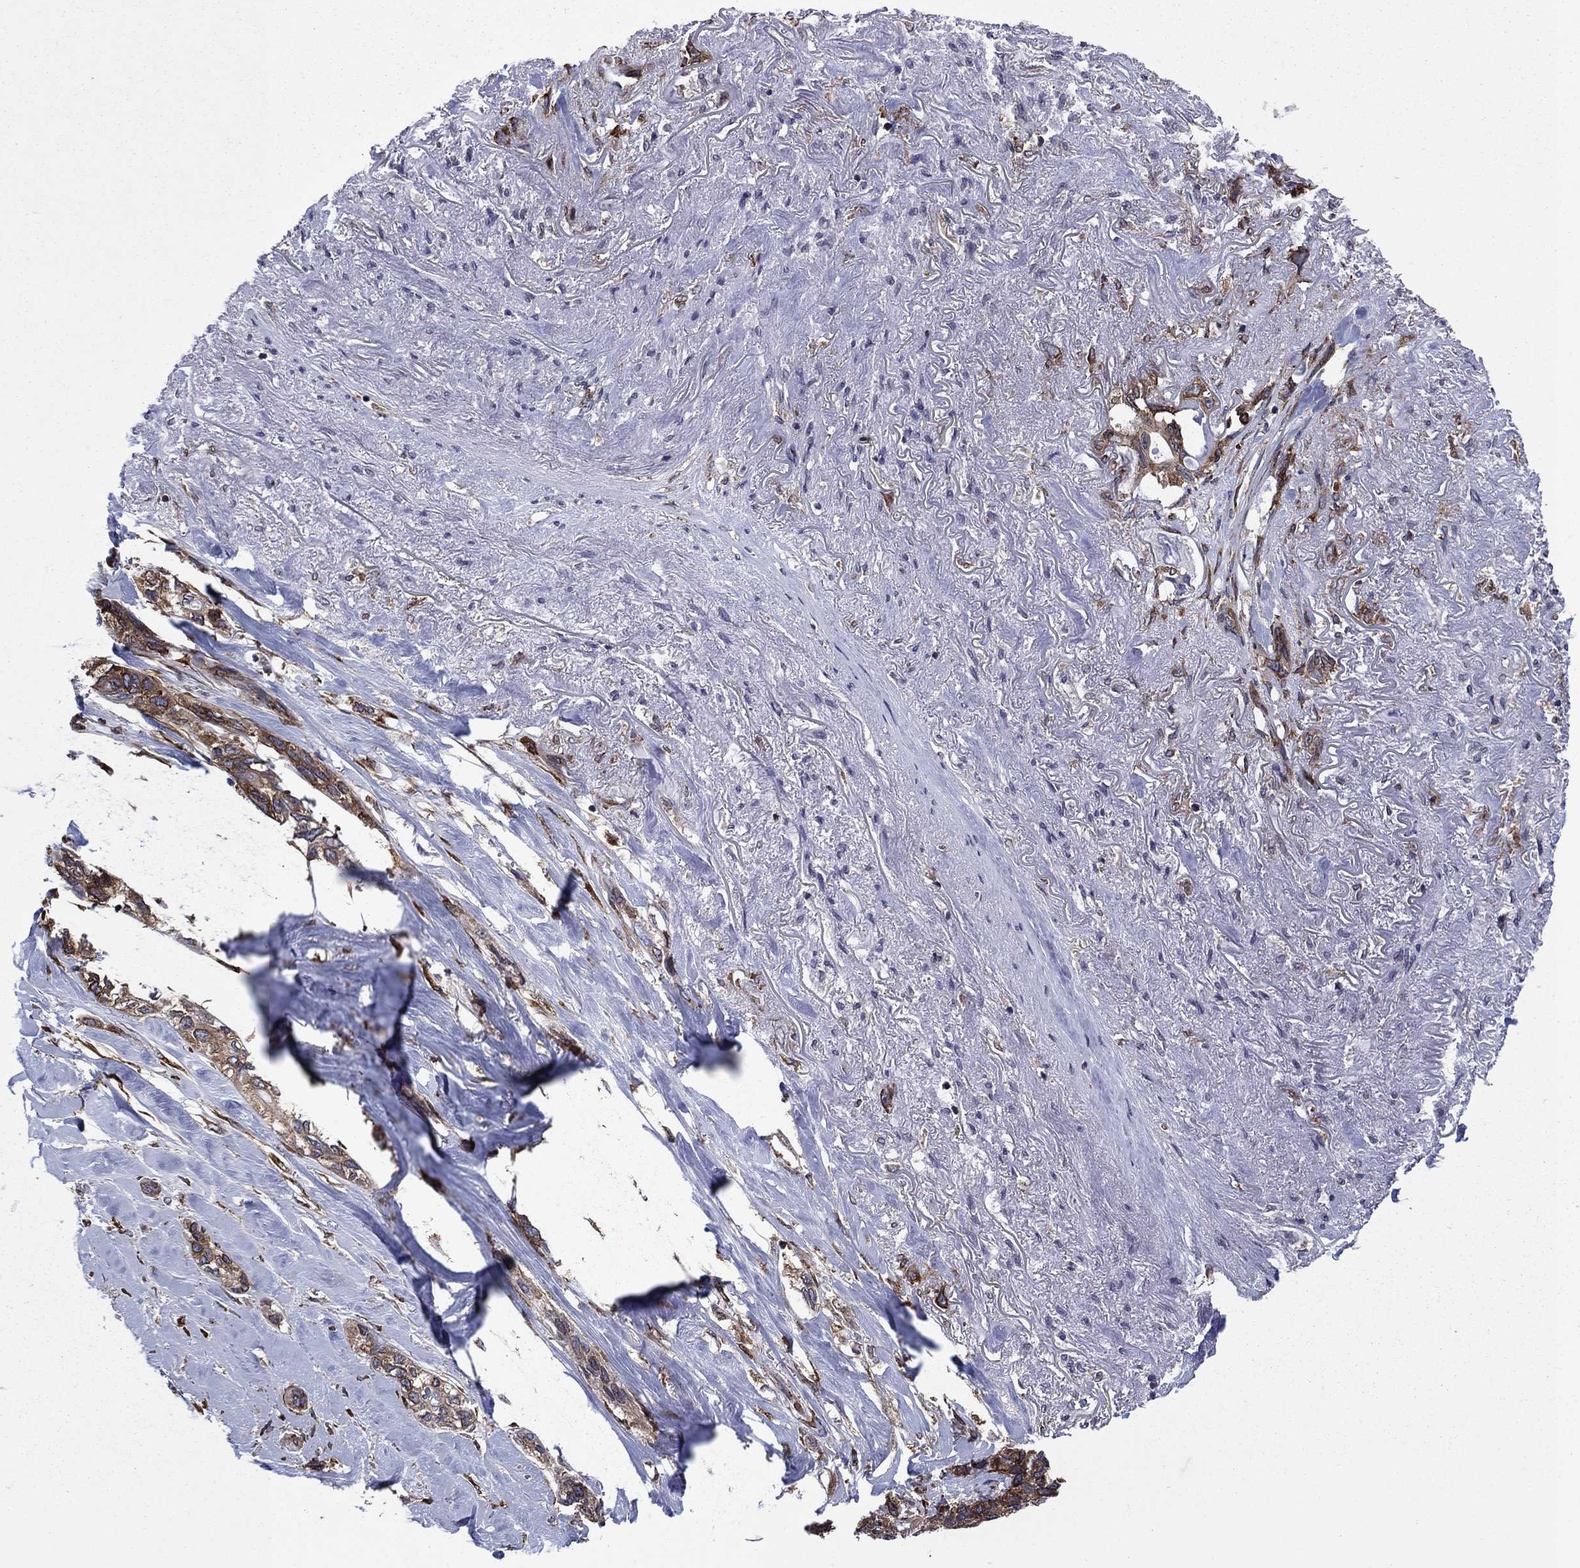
{"staining": {"intensity": "strong", "quantity": "25%-75%", "location": "cytoplasmic/membranous"}, "tissue": "lung cancer", "cell_type": "Tumor cells", "image_type": "cancer", "snomed": [{"axis": "morphology", "description": "Squamous cell carcinoma, NOS"}, {"axis": "topography", "description": "Lung"}], "caption": "Squamous cell carcinoma (lung) tissue displays strong cytoplasmic/membranous expression in approximately 25%-75% of tumor cells", "gene": "YBX1", "patient": {"sex": "female", "age": 70}}